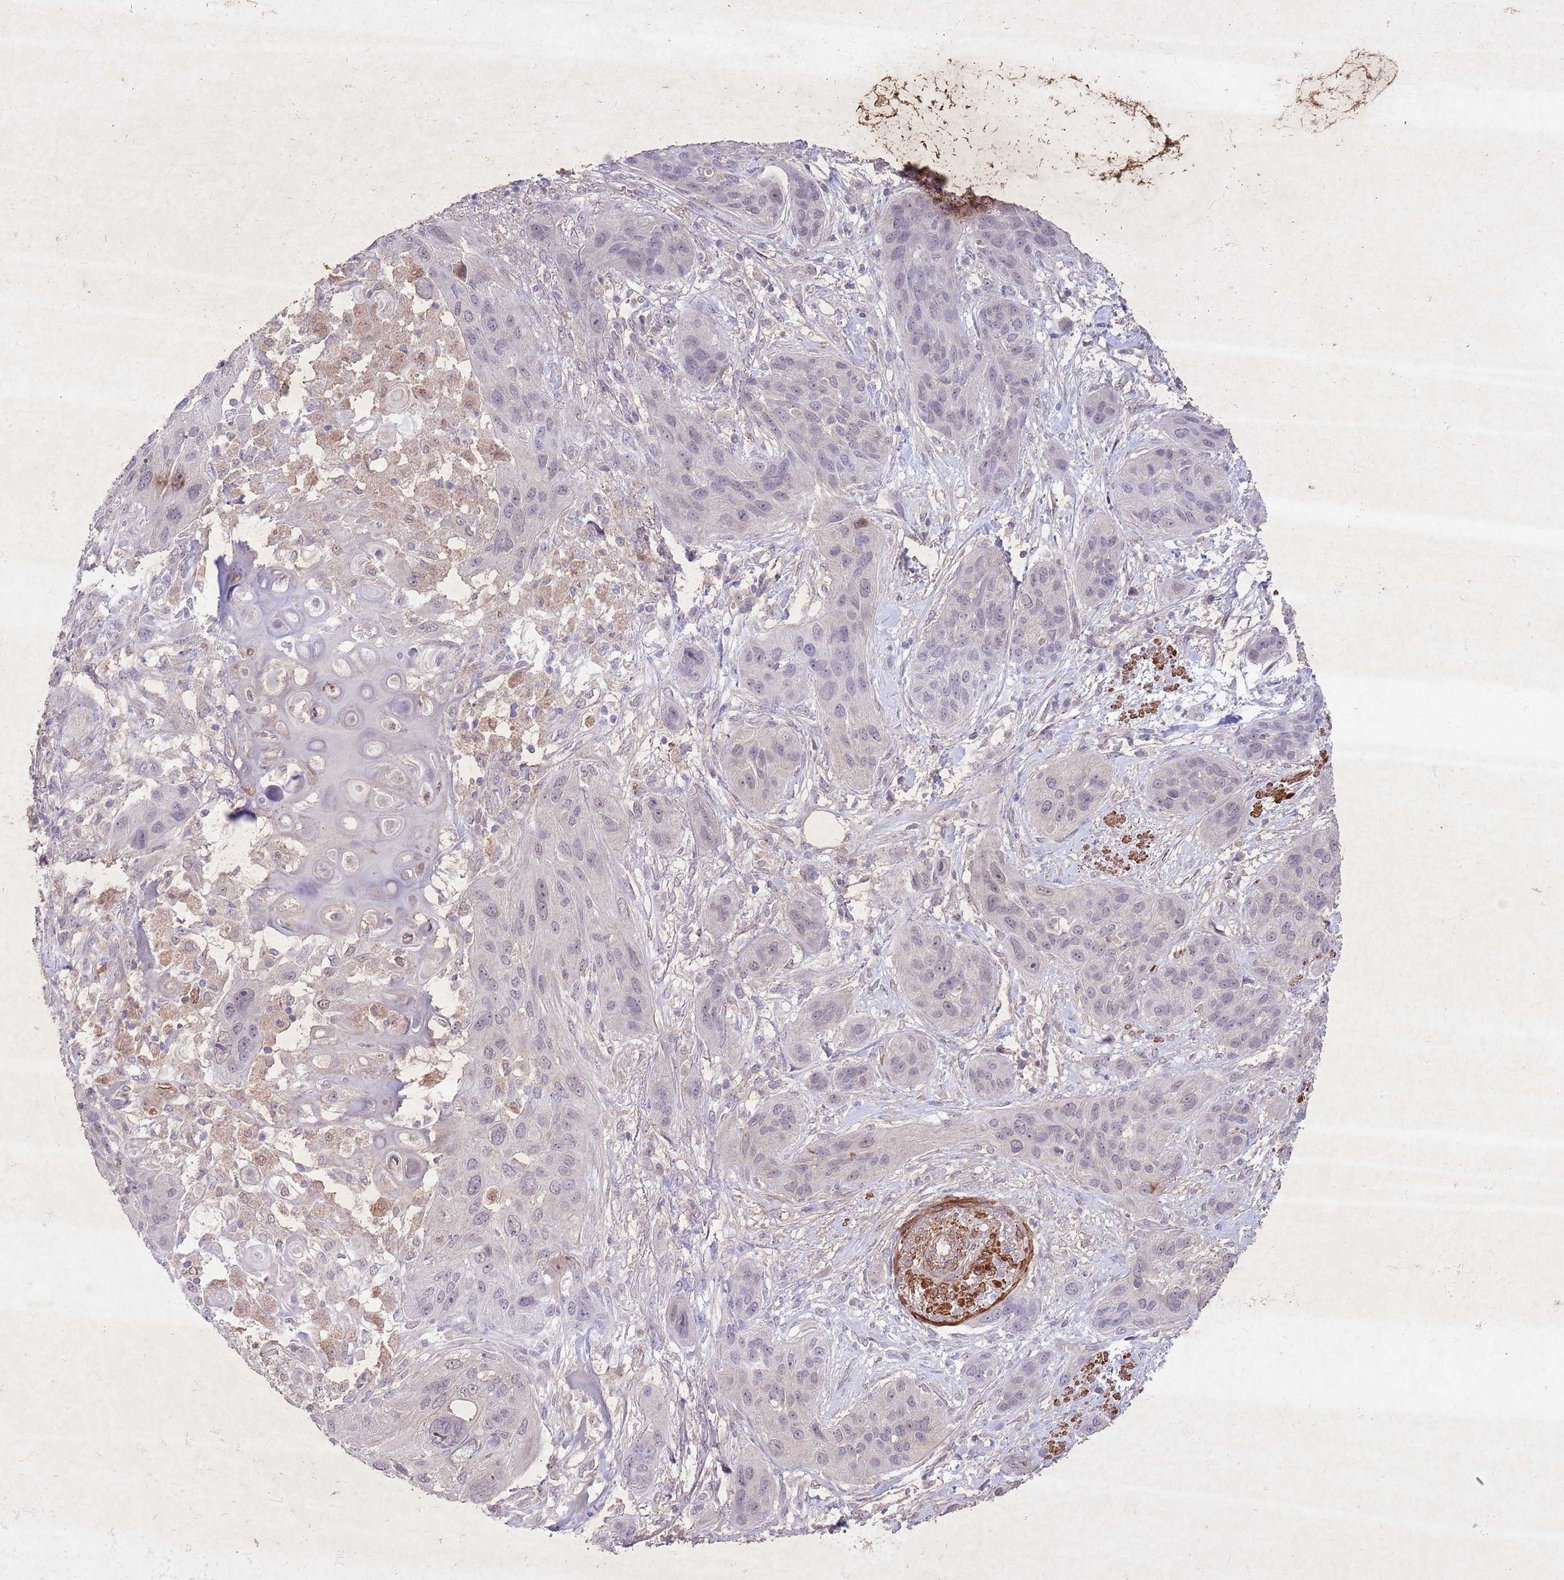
{"staining": {"intensity": "weak", "quantity": "<25%", "location": "nuclear"}, "tissue": "lung cancer", "cell_type": "Tumor cells", "image_type": "cancer", "snomed": [{"axis": "morphology", "description": "Squamous cell carcinoma, NOS"}, {"axis": "topography", "description": "Lung"}], "caption": "Squamous cell carcinoma (lung) was stained to show a protein in brown. There is no significant positivity in tumor cells.", "gene": "CCNI", "patient": {"sex": "female", "age": 70}}